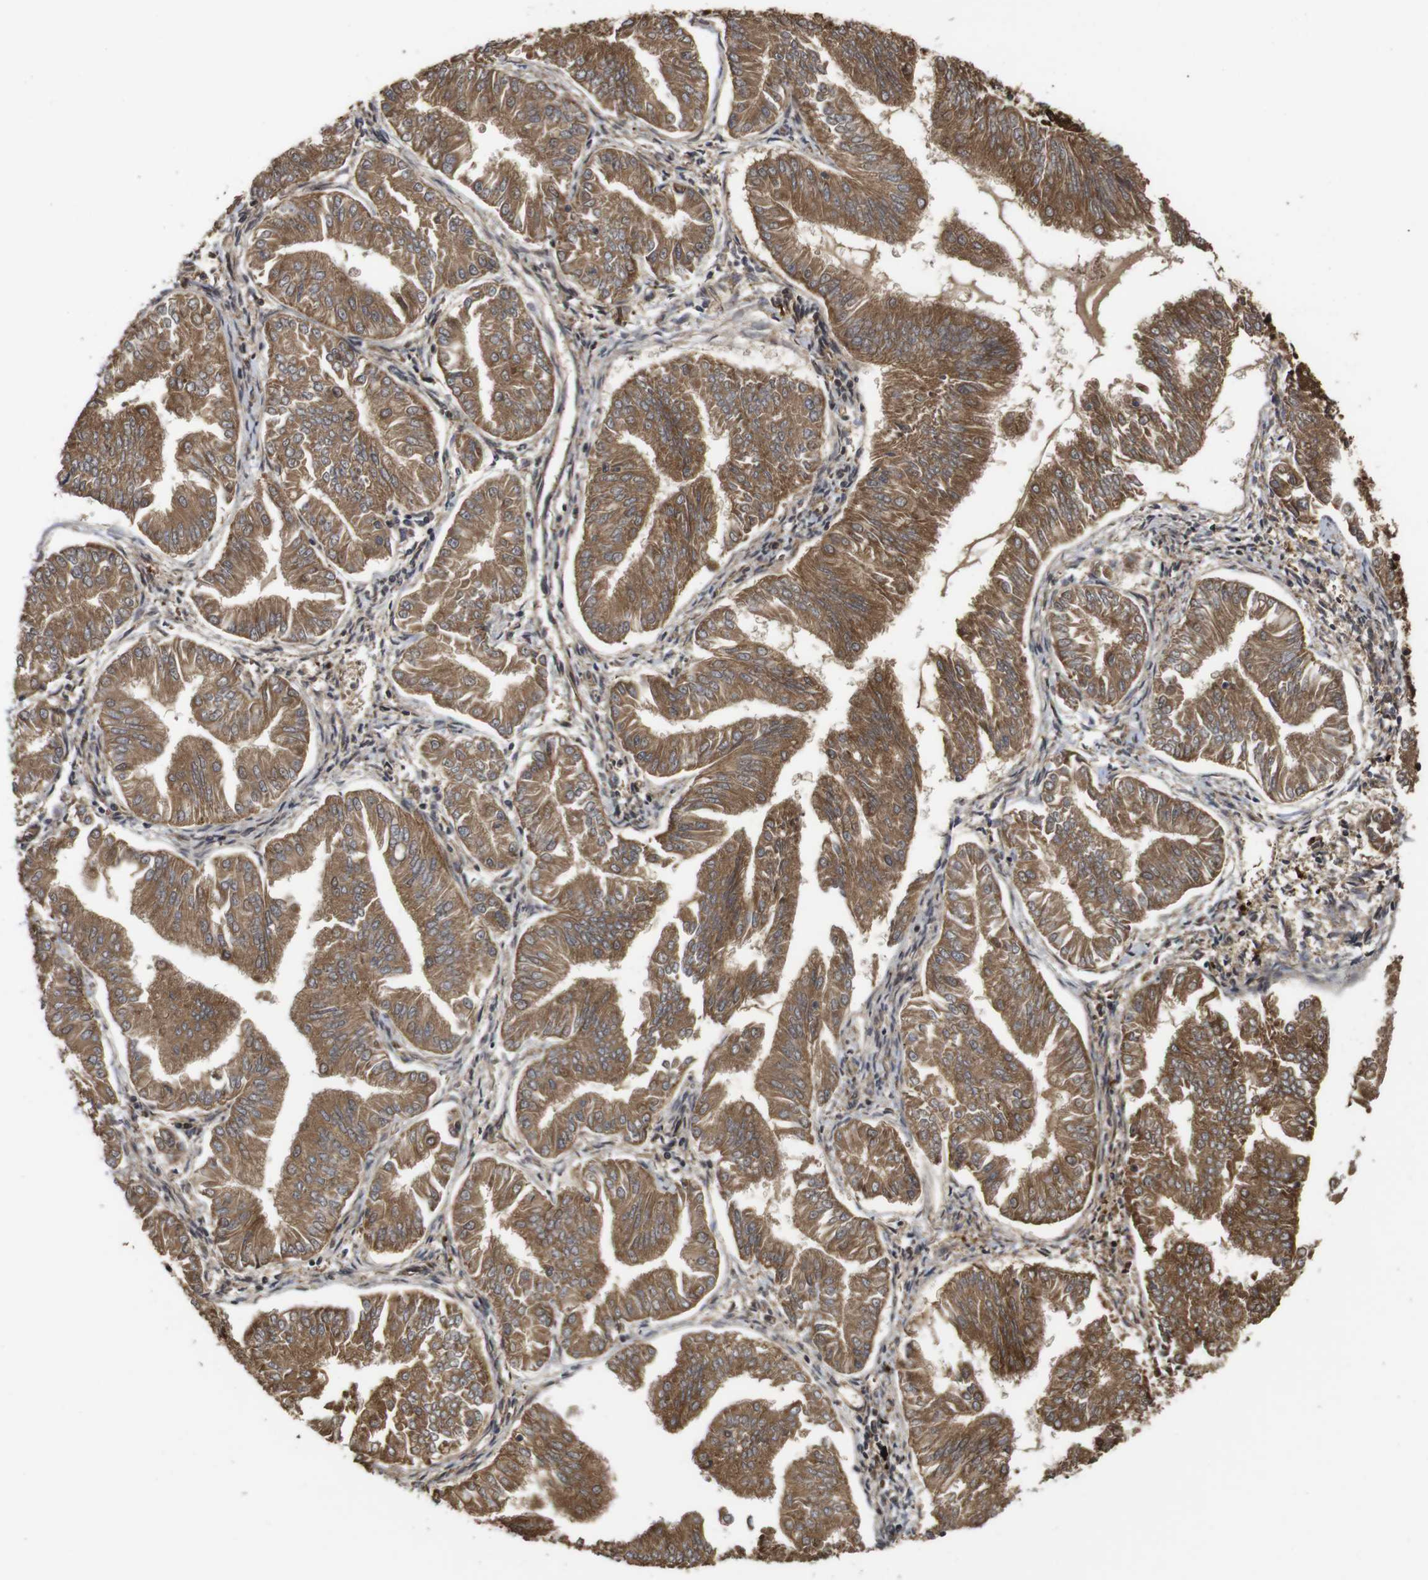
{"staining": {"intensity": "moderate", "quantity": ">75%", "location": "cytoplasmic/membranous"}, "tissue": "endometrial cancer", "cell_type": "Tumor cells", "image_type": "cancer", "snomed": [{"axis": "morphology", "description": "Adenocarcinoma, NOS"}, {"axis": "topography", "description": "Endometrium"}], "caption": "Tumor cells show medium levels of moderate cytoplasmic/membranous positivity in approximately >75% of cells in human endometrial adenocarcinoma.", "gene": "PTPN14", "patient": {"sex": "female", "age": 53}}